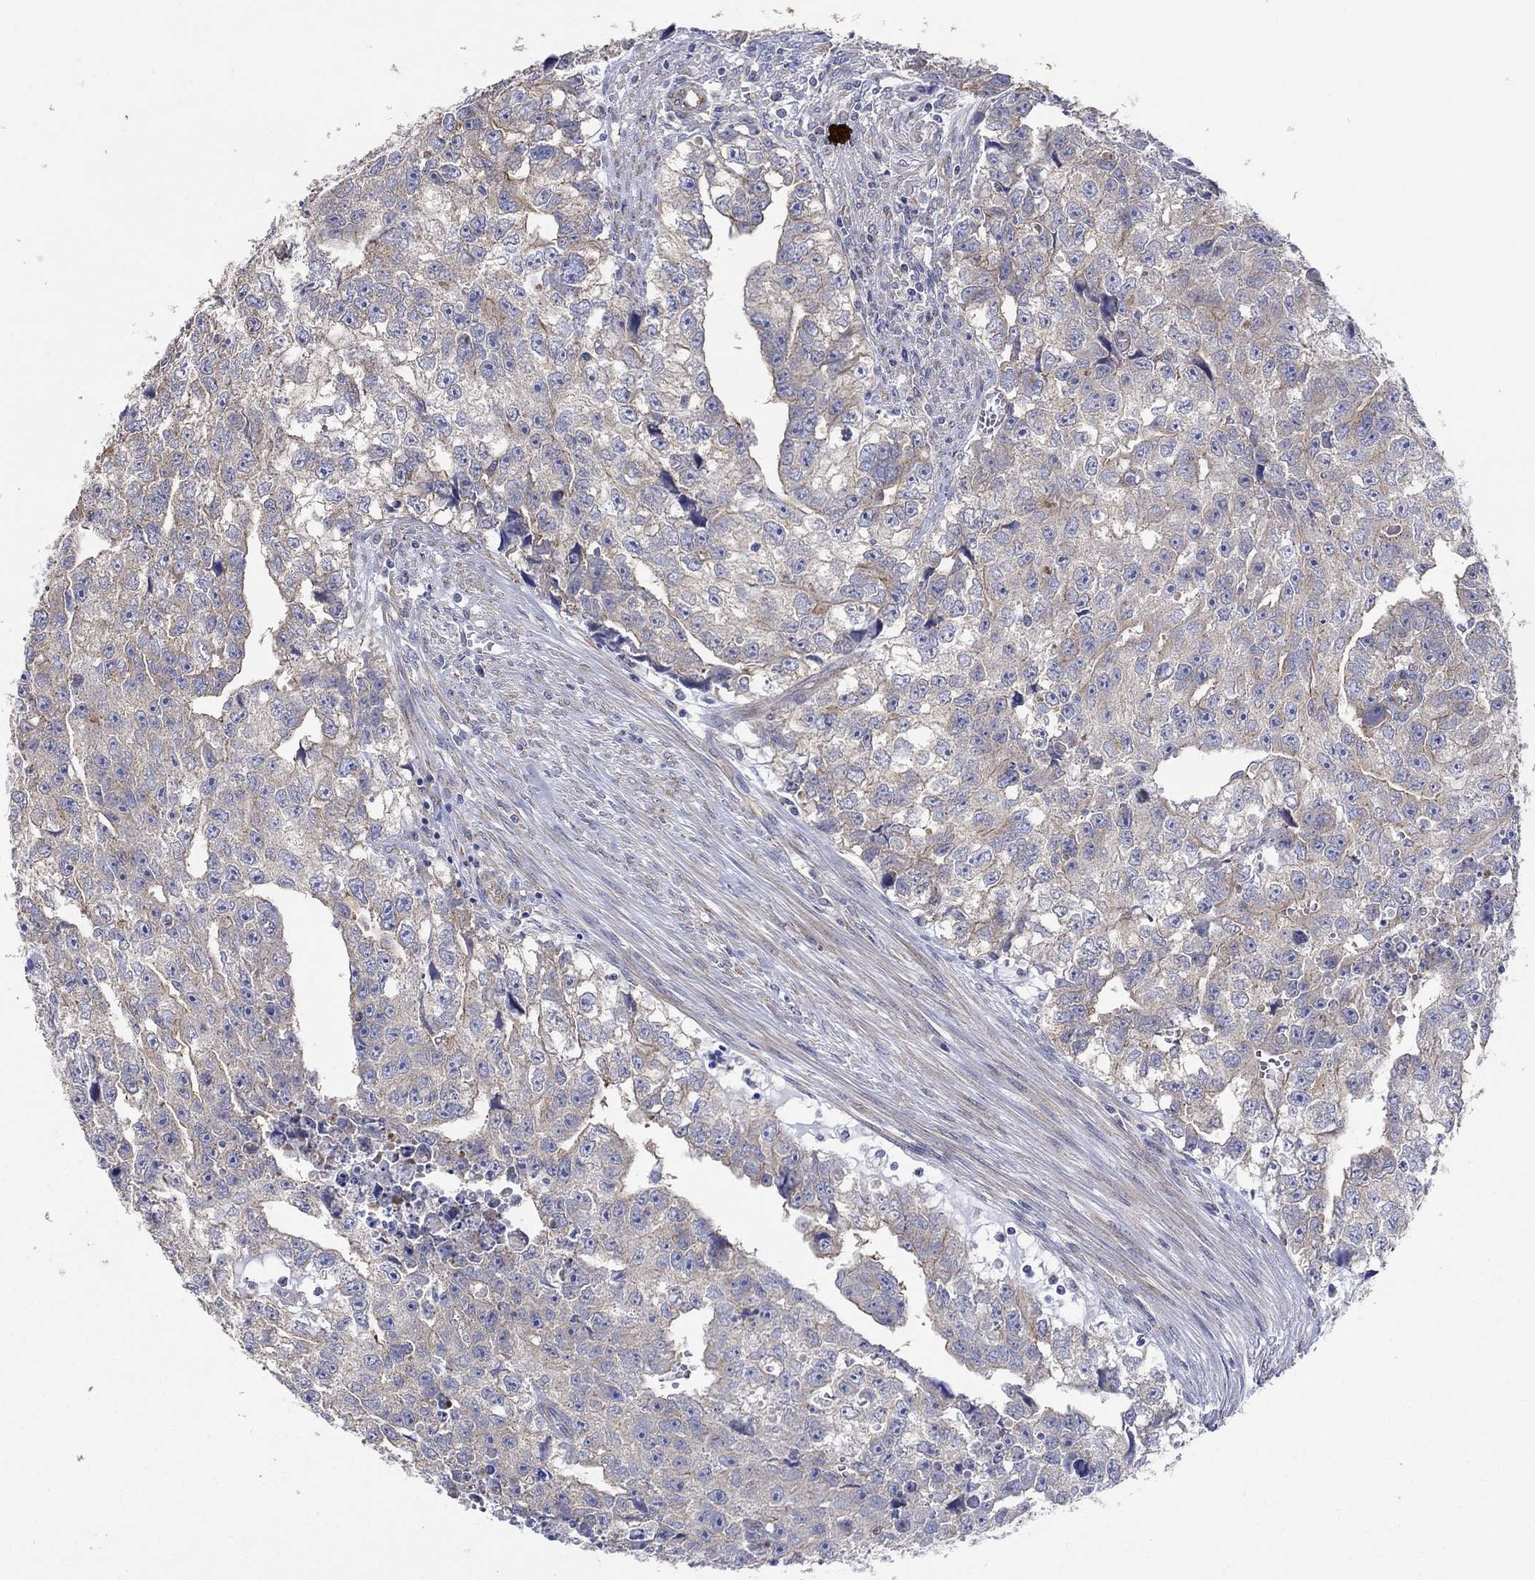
{"staining": {"intensity": "negative", "quantity": "none", "location": "none"}, "tissue": "testis cancer", "cell_type": "Tumor cells", "image_type": "cancer", "snomed": [{"axis": "morphology", "description": "Carcinoma, Embryonal, NOS"}, {"axis": "morphology", "description": "Teratoma, malignant, NOS"}, {"axis": "topography", "description": "Testis"}], "caption": "Immunohistochemical staining of human malignant teratoma (testis) displays no significant expression in tumor cells.", "gene": "TPRN", "patient": {"sex": "male", "age": 44}}